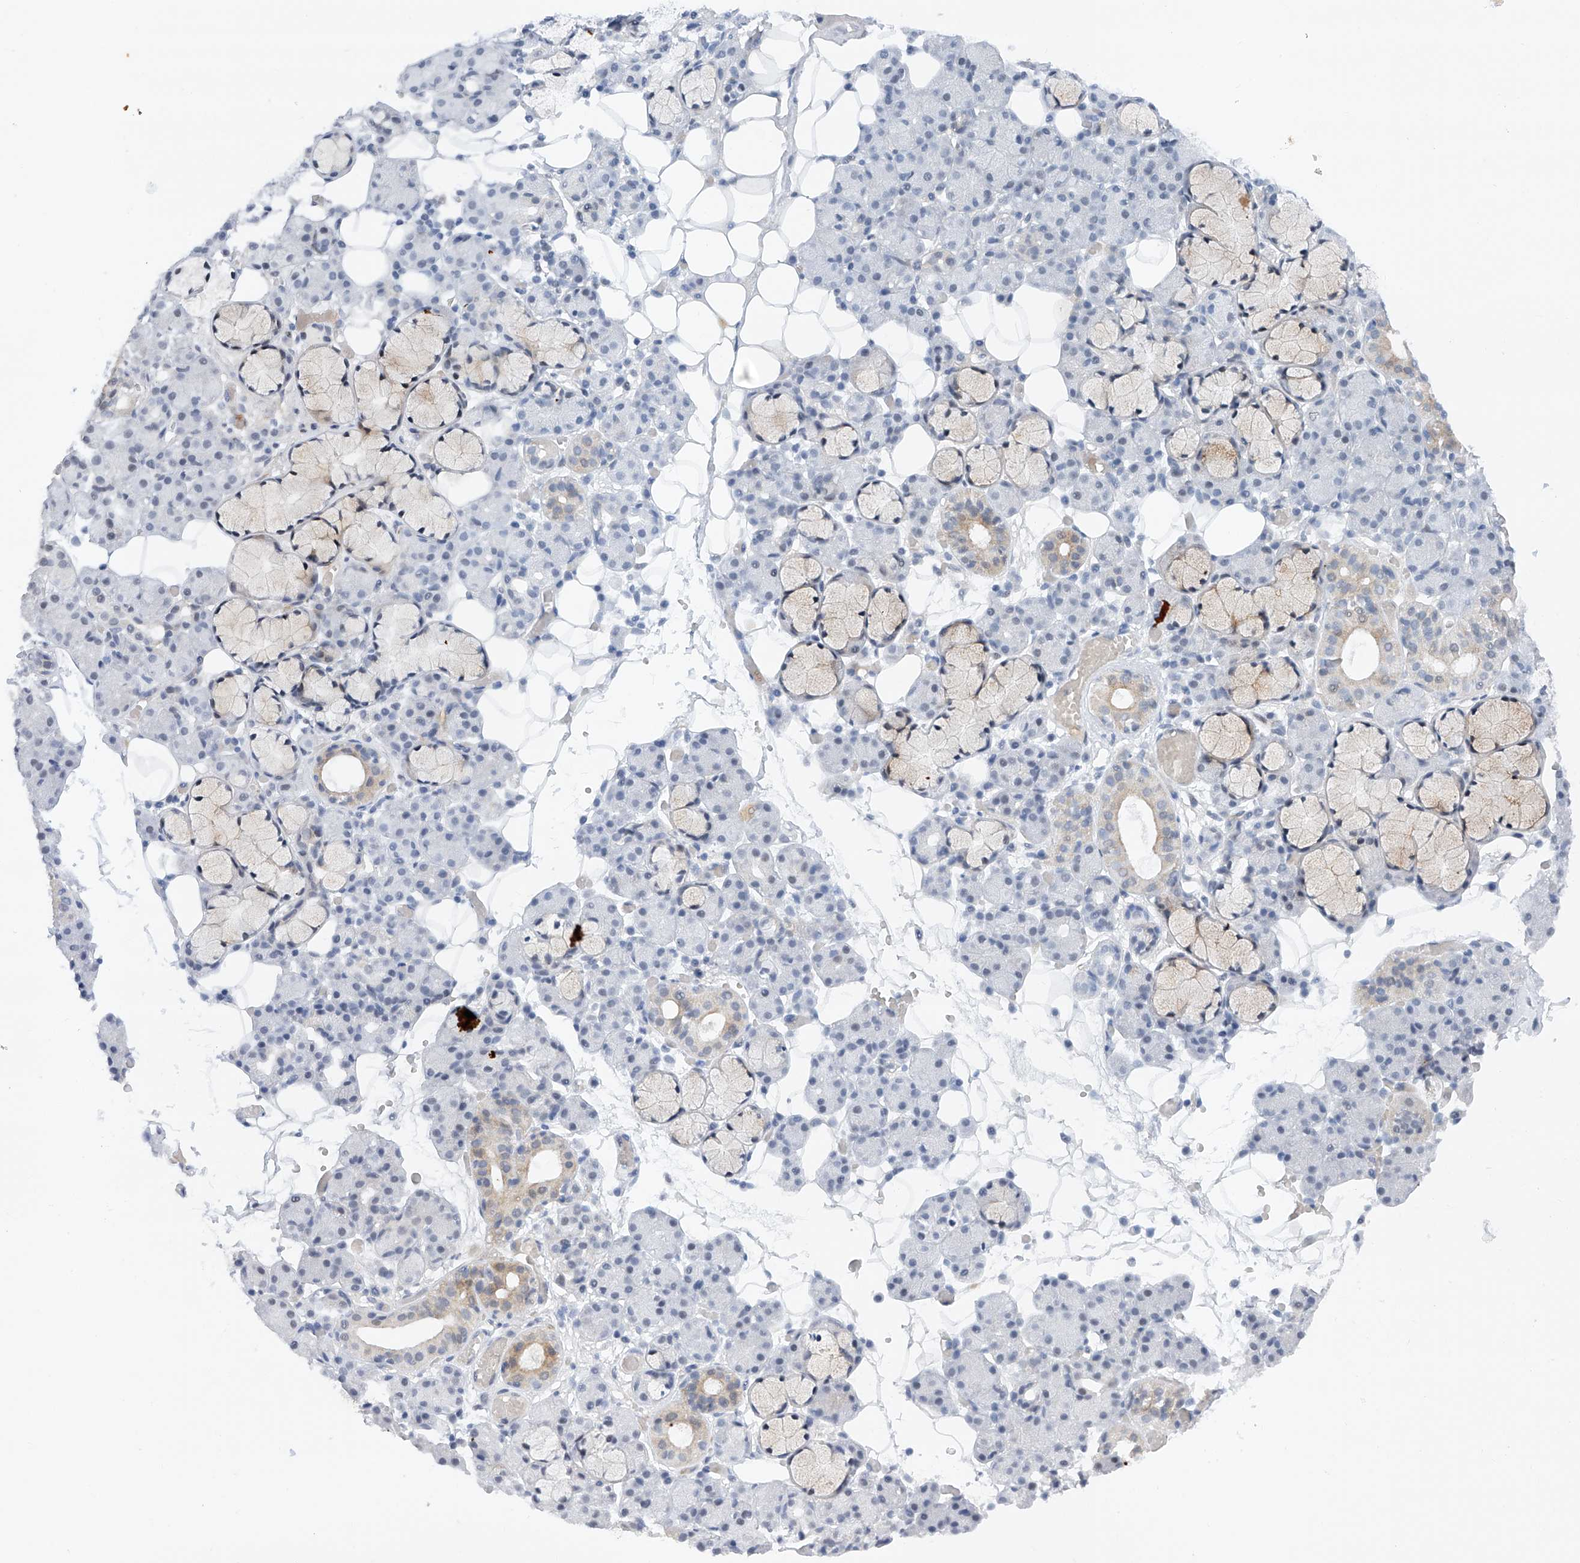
{"staining": {"intensity": "moderate", "quantity": "<25%", "location": "cytoplasmic/membranous"}, "tissue": "salivary gland", "cell_type": "Glandular cells", "image_type": "normal", "snomed": [{"axis": "morphology", "description": "Normal tissue, NOS"}, {"axis": "topography", "description": "Salivary gland"}], "caption": "Unremarkable salivary gland shows moderate cytoplasmic/membranous expression in approximately <25% of glandular cells.", "gene": "SNRNP200", "patient": {"sex": "male", "age": 63}}